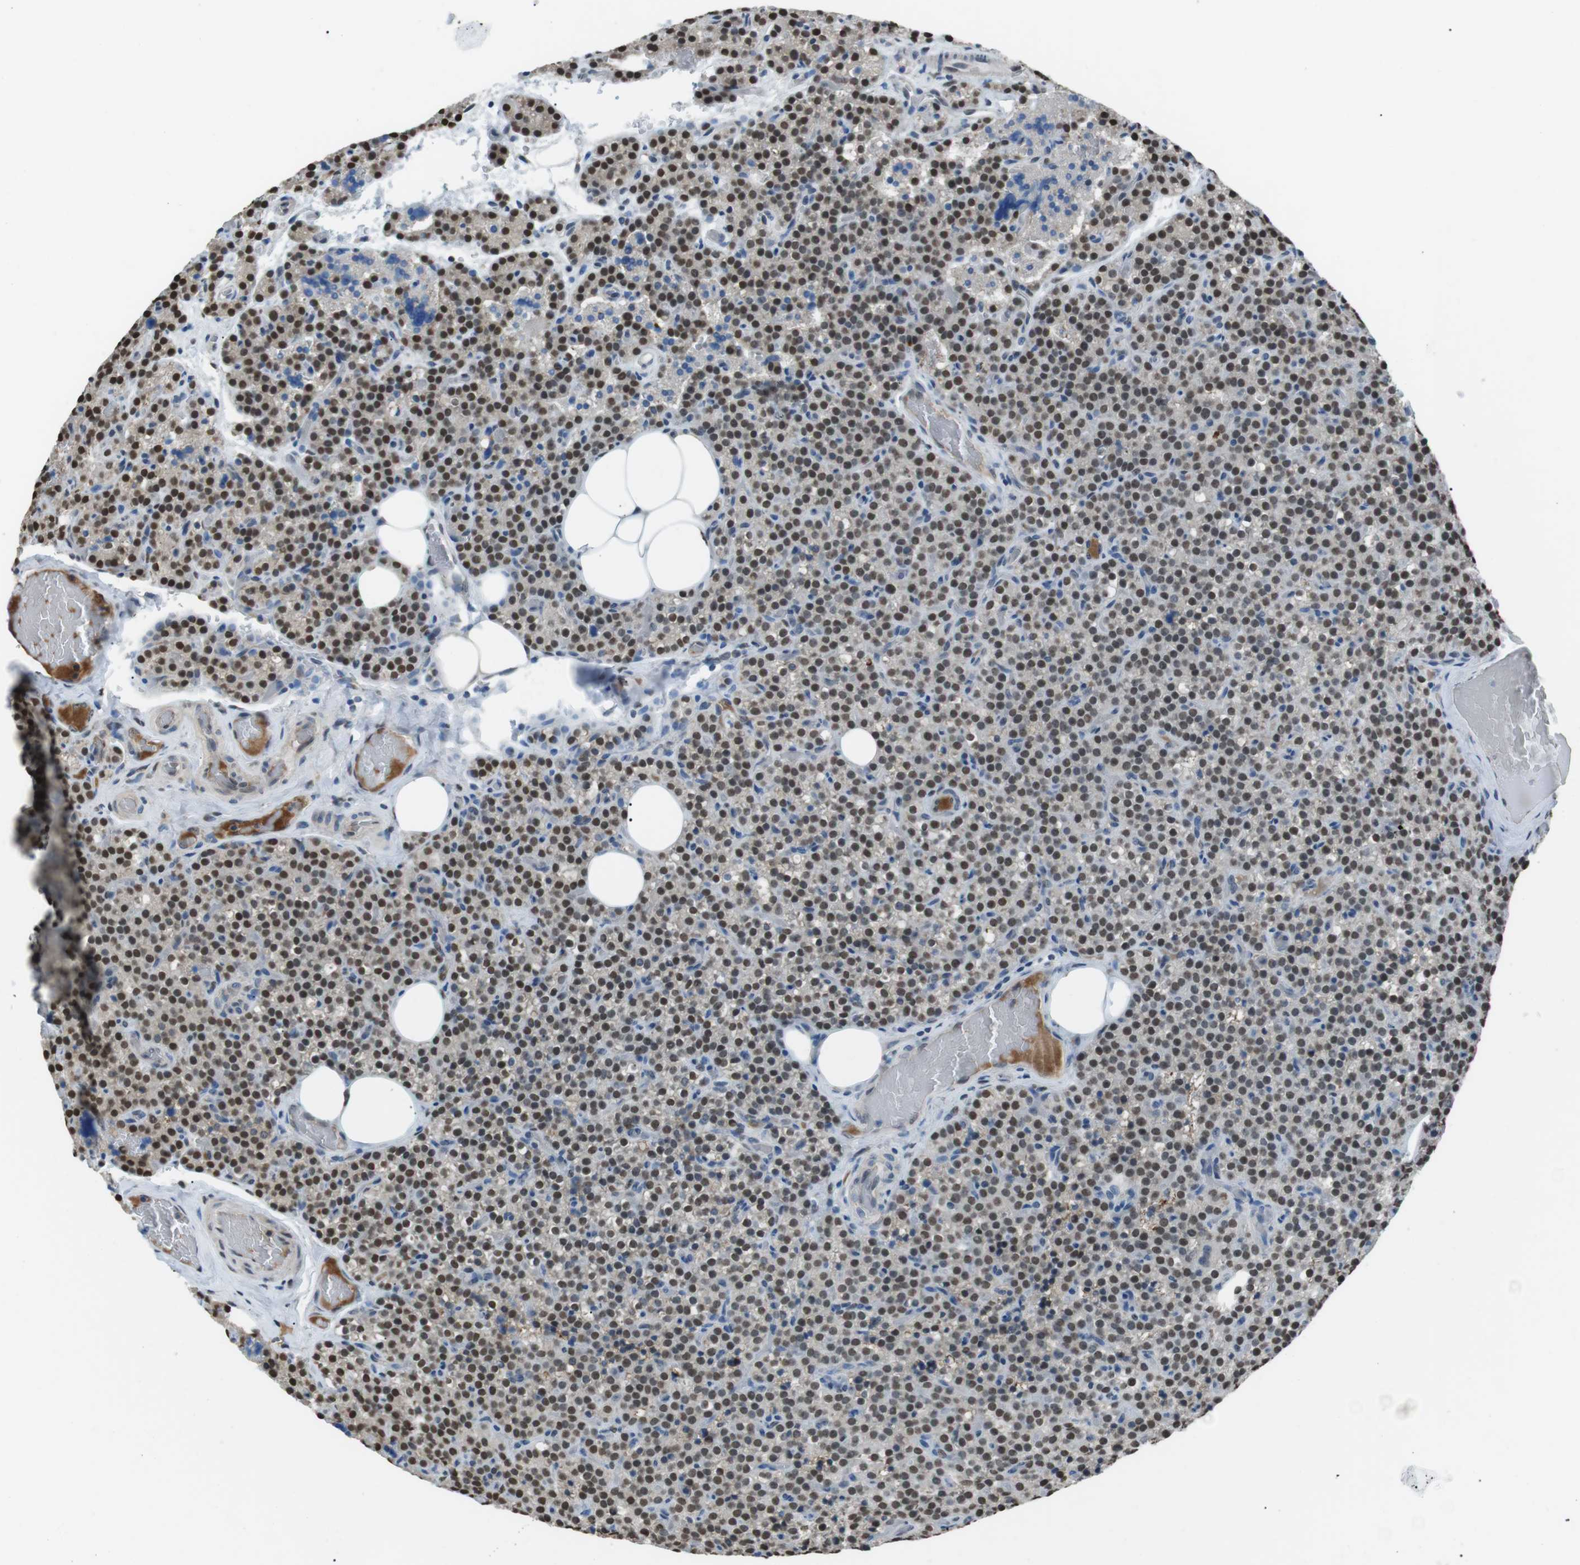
{"staining": {"intensity": "moderate", "quantity": "25%-75%", "location": "nuclear"}, "tissue": "parathyroid gland", "cell_type": "Glandular cells", "image_type": "normal", "snomed": [{"axis": "morphology", "description": "Normal tissue, NOS"}, {"axis": "topography", "description": "Parathyroid gland"}], "caption": "The photomicrograph demonstrates a brown stain indicating the presence of a protein in the nuclear of glandular cells in parathyroid gland.", "gene": "SRPK2", "patient": {"sex": "female", "age": 47}}